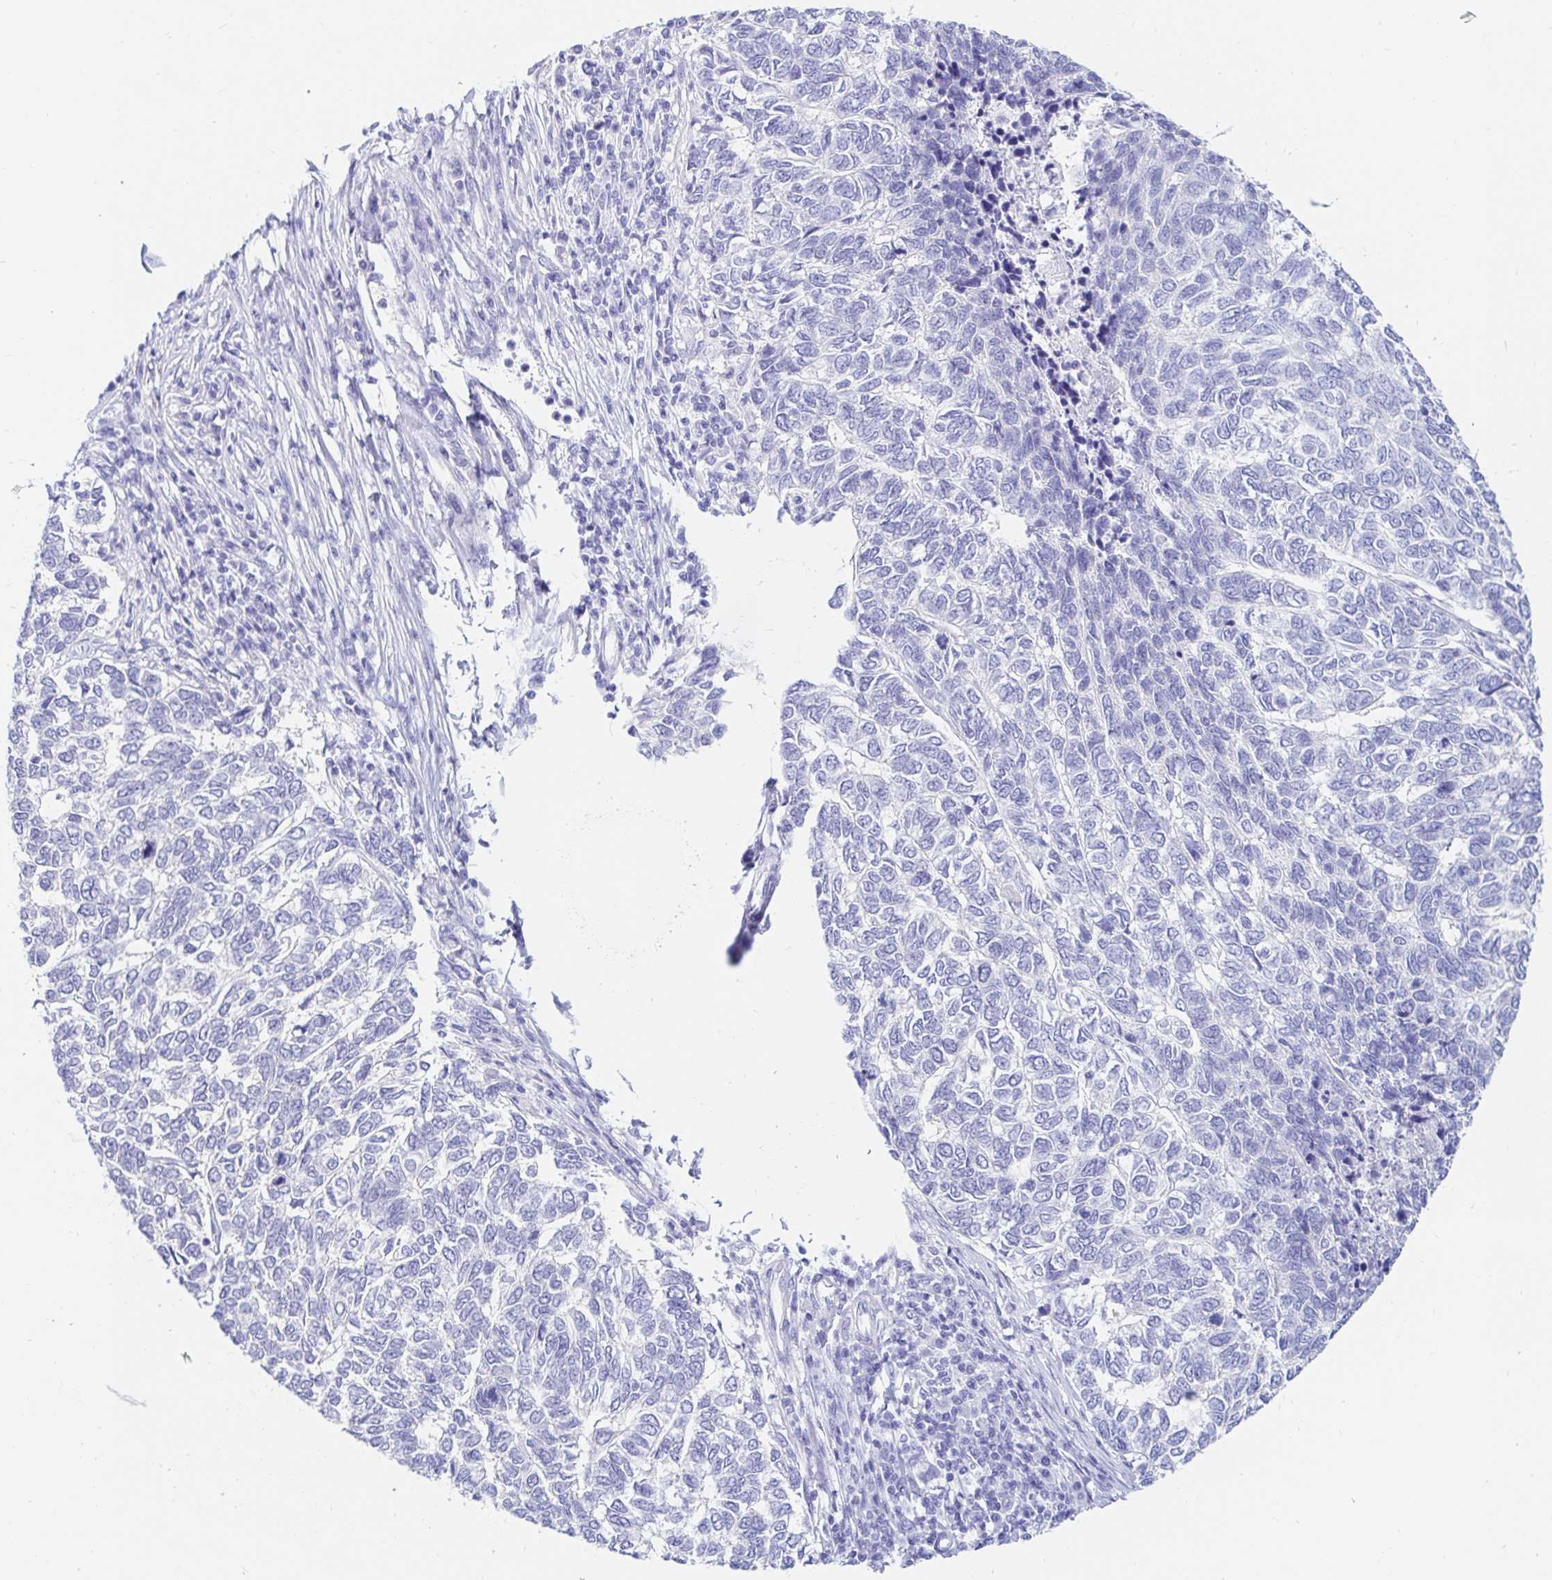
{"staining": {"intensity": "negative", "quantity": "none", "location": "none"}, "tissue": "skin cancer", "cell_type": "Tumor cells", "image_type": "cancer", "snomed": [{"axis": "morphology", "description": "Basal cell carcinoma"}, {"axis": "topography", "description": "Skin"}], "caption": "An immunohistochemistry (IHC) image of skin basal cell carcinoma is shown. There is no staining in tumor cells of skin basal cell carcinoma.", "gene": "PPP1R1B", "patient": {"sex": "female", "age": 65}}